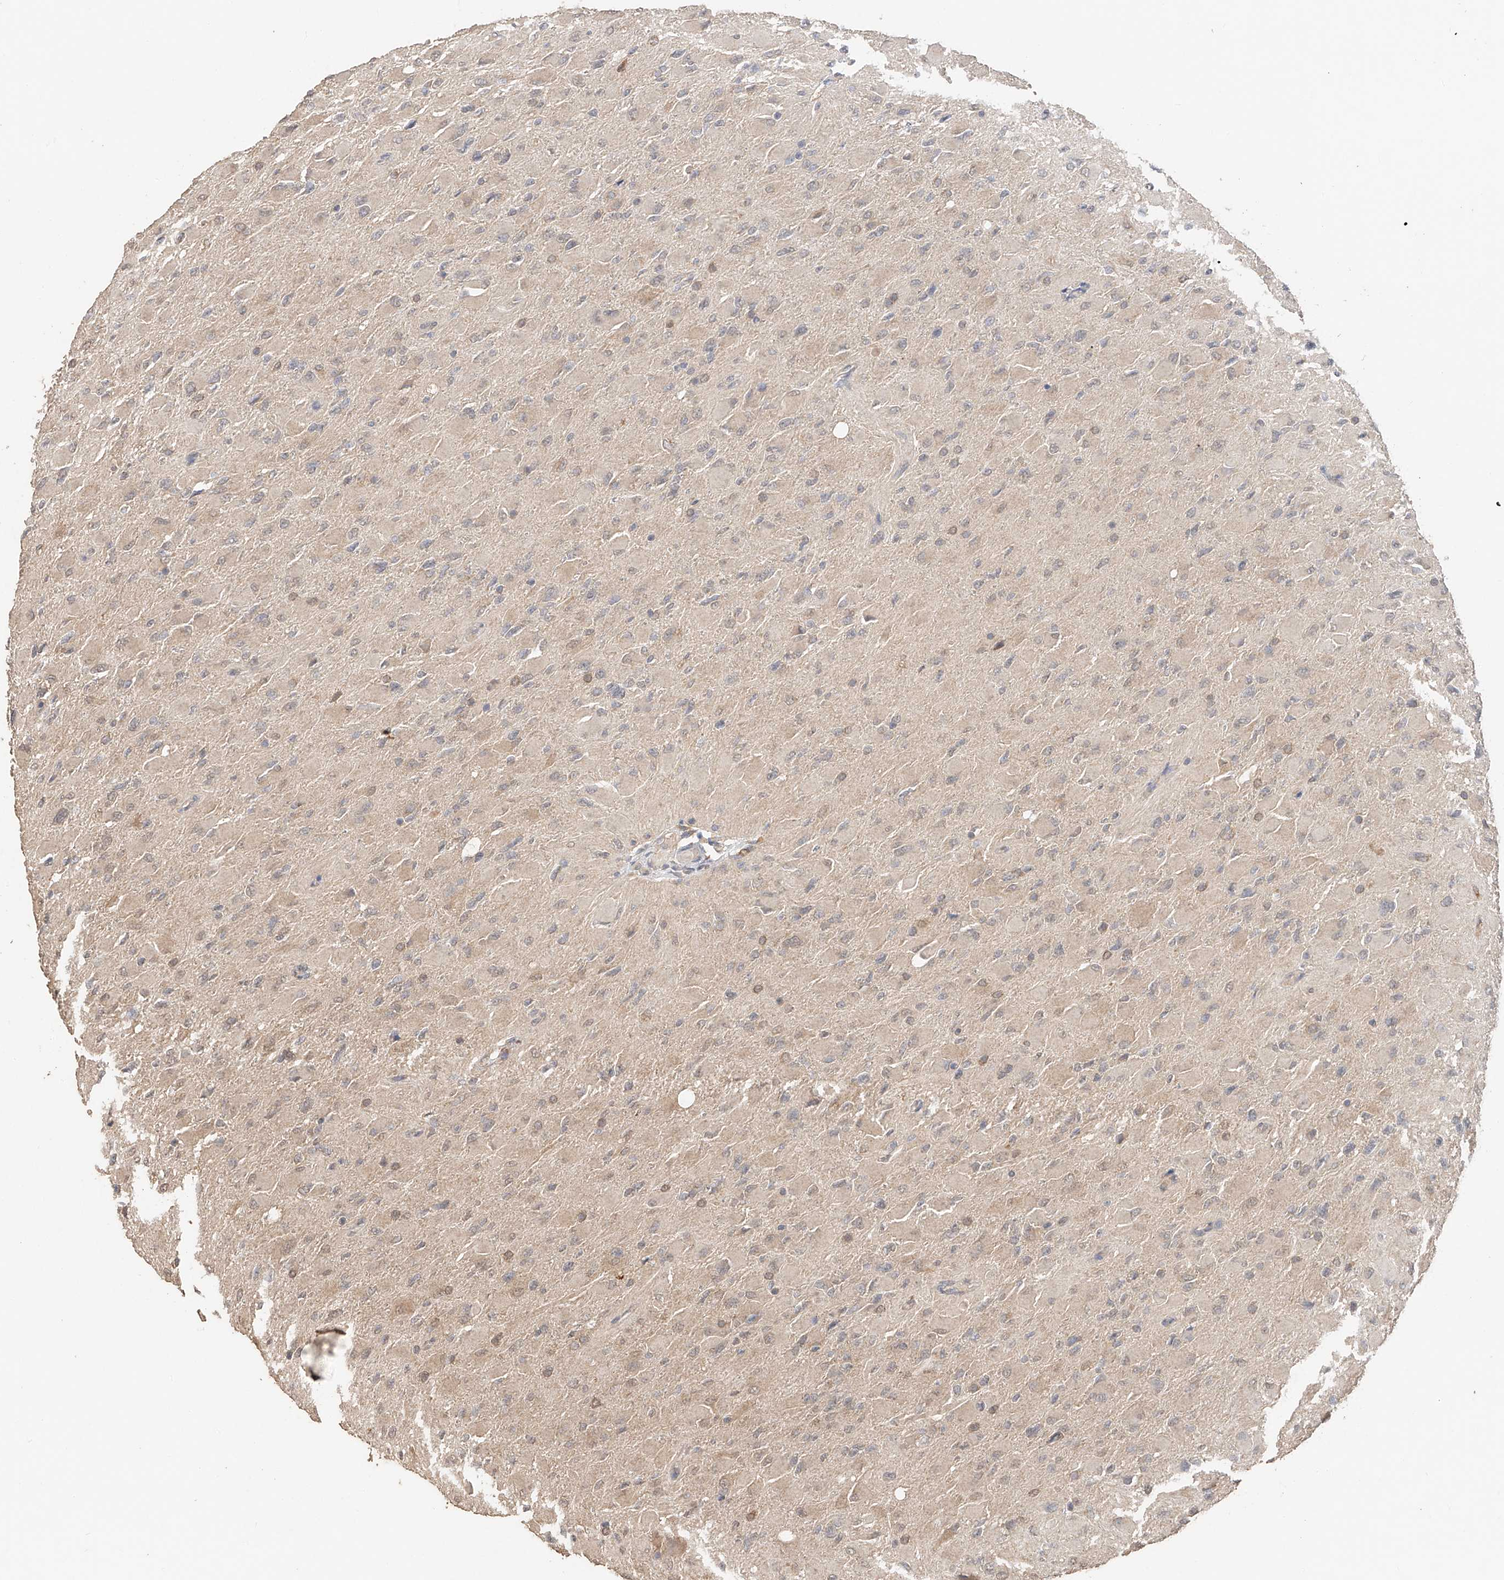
{"staining": {"intensity": "weak", "quantity": "25%-75%", "location": "nuclear"}, "tissue": "glioma", "cell_type": "Tumor cells", "image_type": "cancer", "snomed": [{"axis": "morphology", "description": "Glioma, malignant, High grade"}, {"axis": "topography", "description": "Cerebral cortex"}], "caption": "The image demonstrates staining of malignant glioma (high-grade), revealing weak nuclear protein expression (brown color) within tumor cells. (DAB = brown stain, brightfield microscopy at high magnification).", "gene": "IL22RA2", "patient": {"sex": "female", "age": 36}}